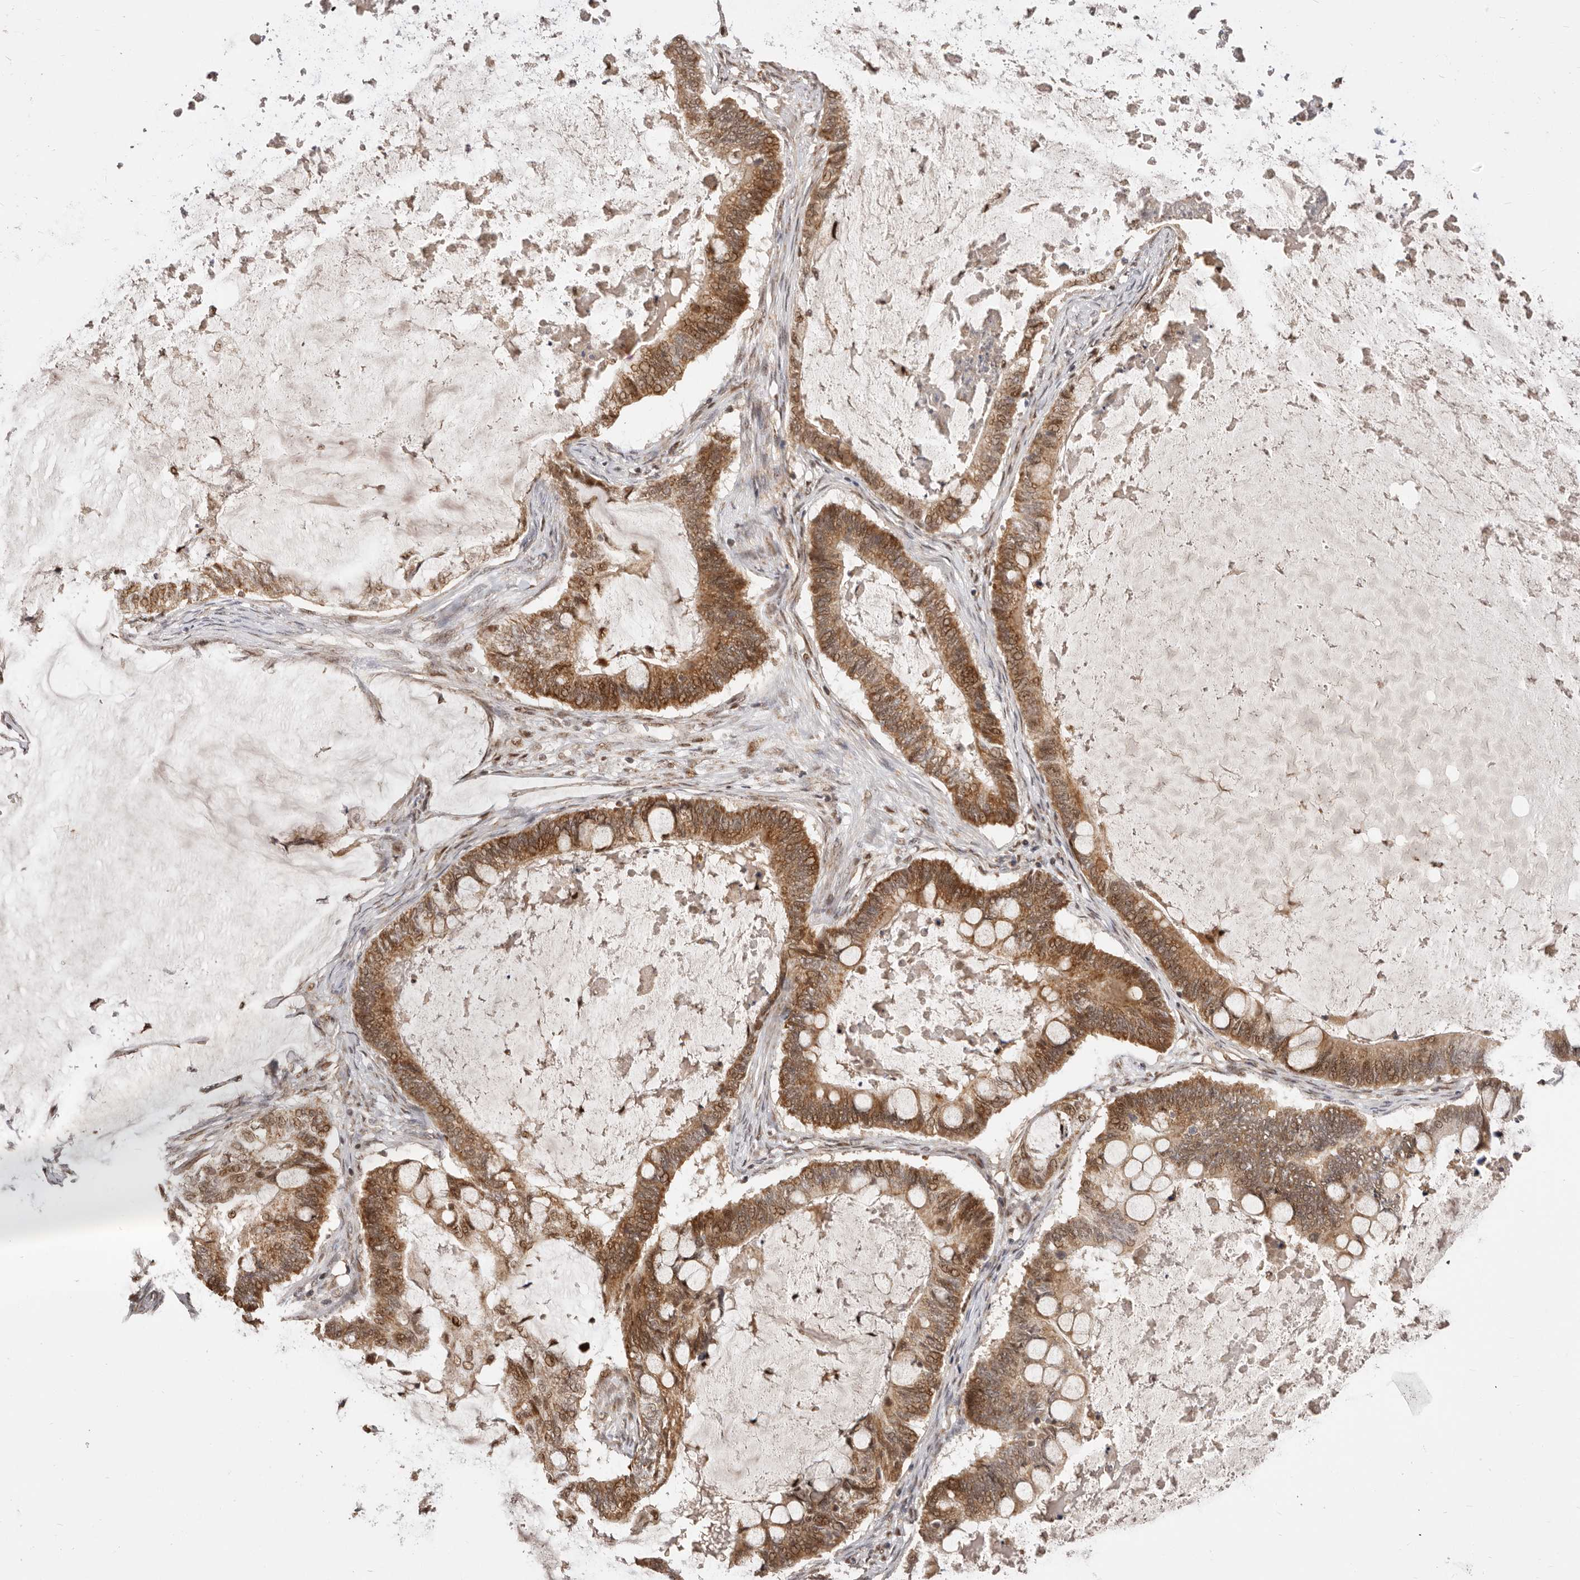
{"staining": {"intensity": "moderate", "quantity": ">75%", "location": "cytoplasmic/membranous,nuclear"}, "tissue": "ovarian cancer", "cell_type": "Tumor cells", "image_type": "cancer", "snomed": [{"axis": "morphology", "description": "Cystadenocarcinoma, mucinous, NOS"}, {"axis": "topography", "description": "Ovary"}], "caption": "This histopathology image displays immunohistochemistry (IHC) staining of human ovarian cancer (mucinous cystadenocarcinoma), with medium moderate cytoplasmic/membranous and nuclear expression in approximately >75% of tumor cells.", "gene": "SEC14L1", "patient": {"sex": "female", "age": 61}}